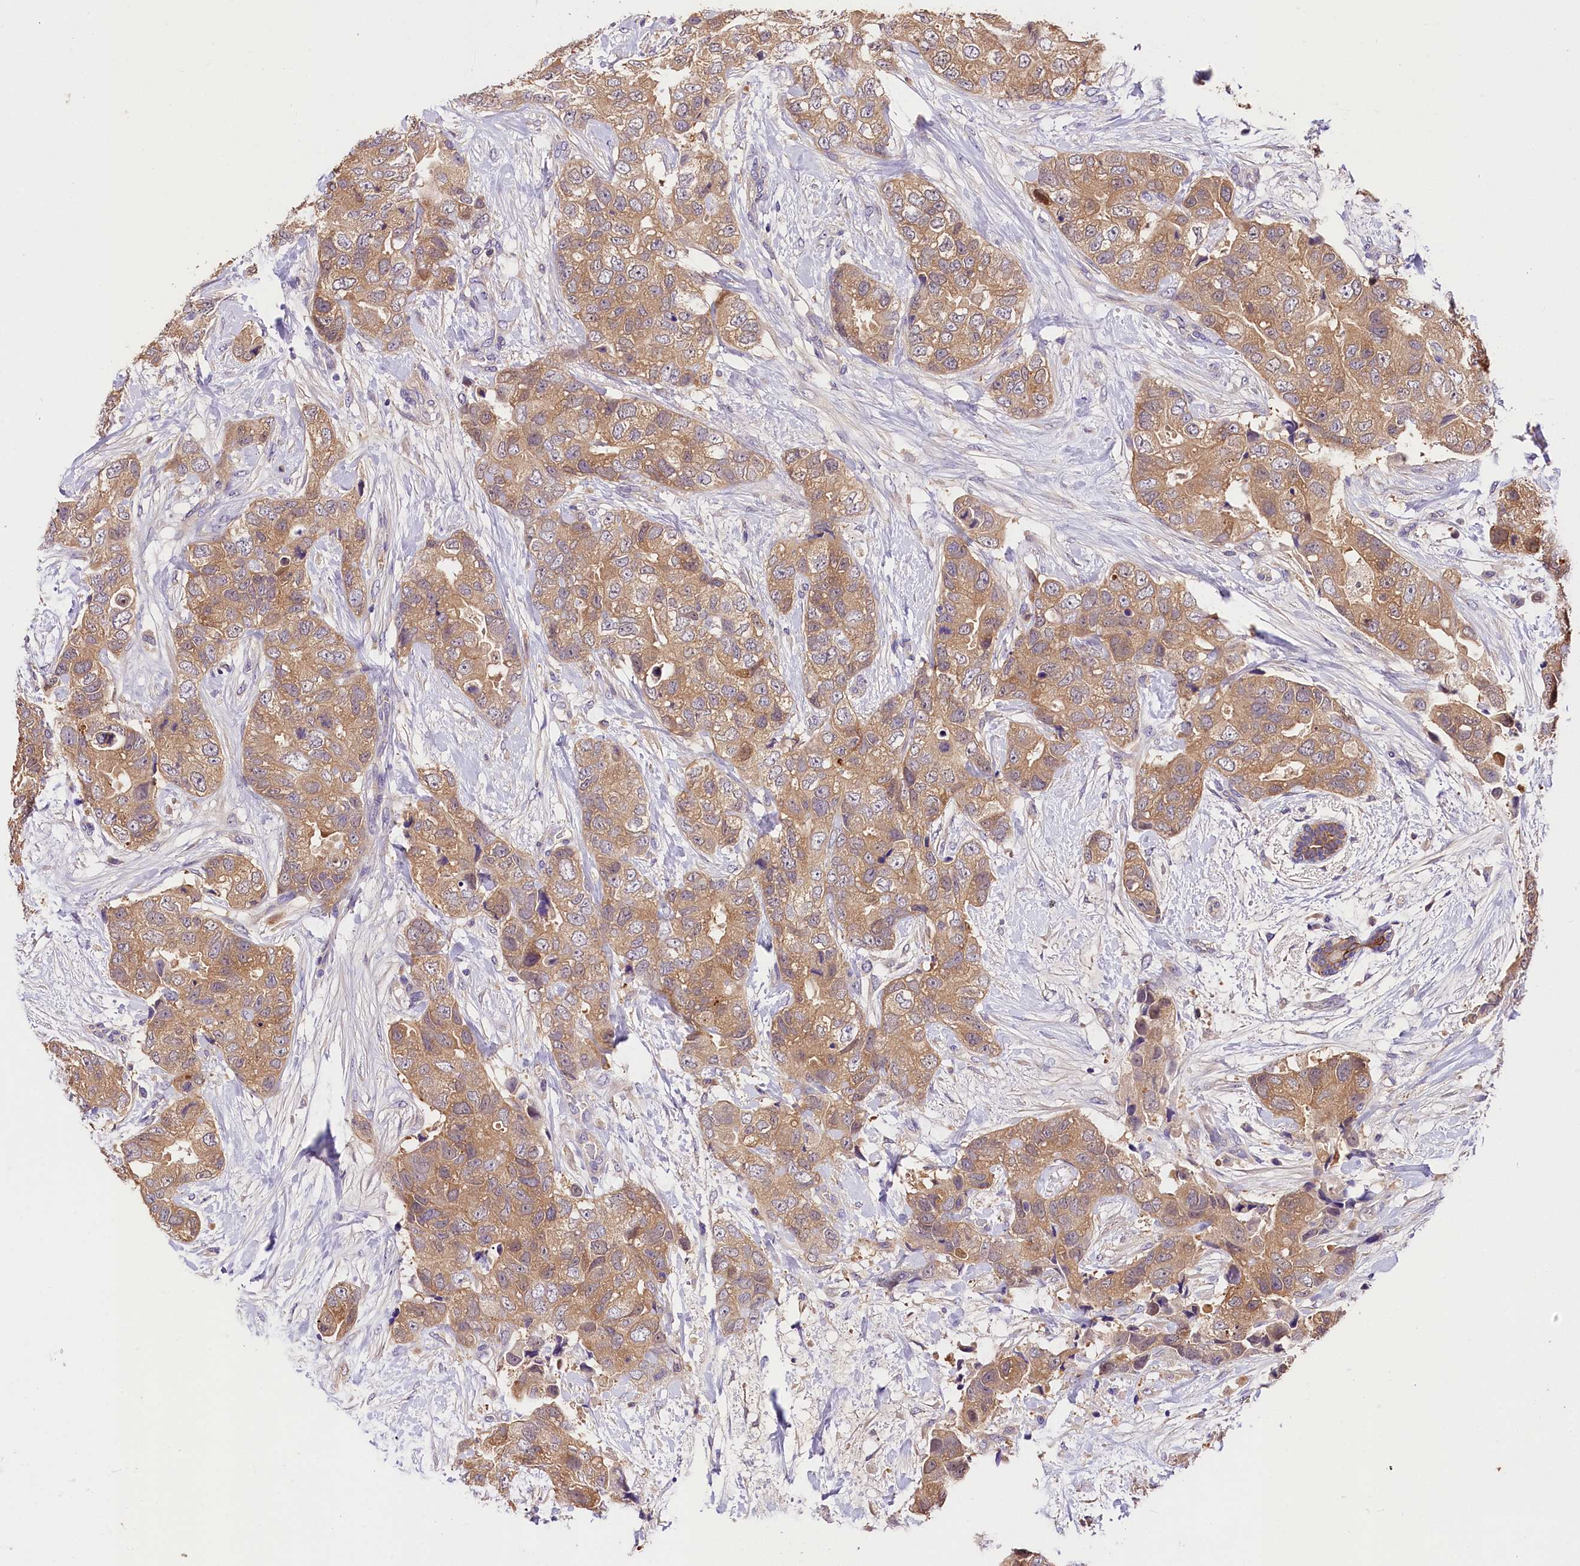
{"staining": {"intensity": "moderate", "quantity": ">75%", "location": "cytoplasmic/membranous"}, "tissue": "breast cancer", "cell_type": "Tumor cells", "image_type": "cancer", "snomed": [{"axis": "morphology", "description": "Duct carcinoma"}, {"axis": "topography", "description": "Breast"}], "caption": "Immunohistochemistry image of breast intraductal carcinoma stained for a protein (brown), which exhibits medium levels of moderate cytoplasmic/membranous staining in about >75% of tumor cells.", "gene": "ARMC6", "patient": {"sex": "female", "age": 62}}